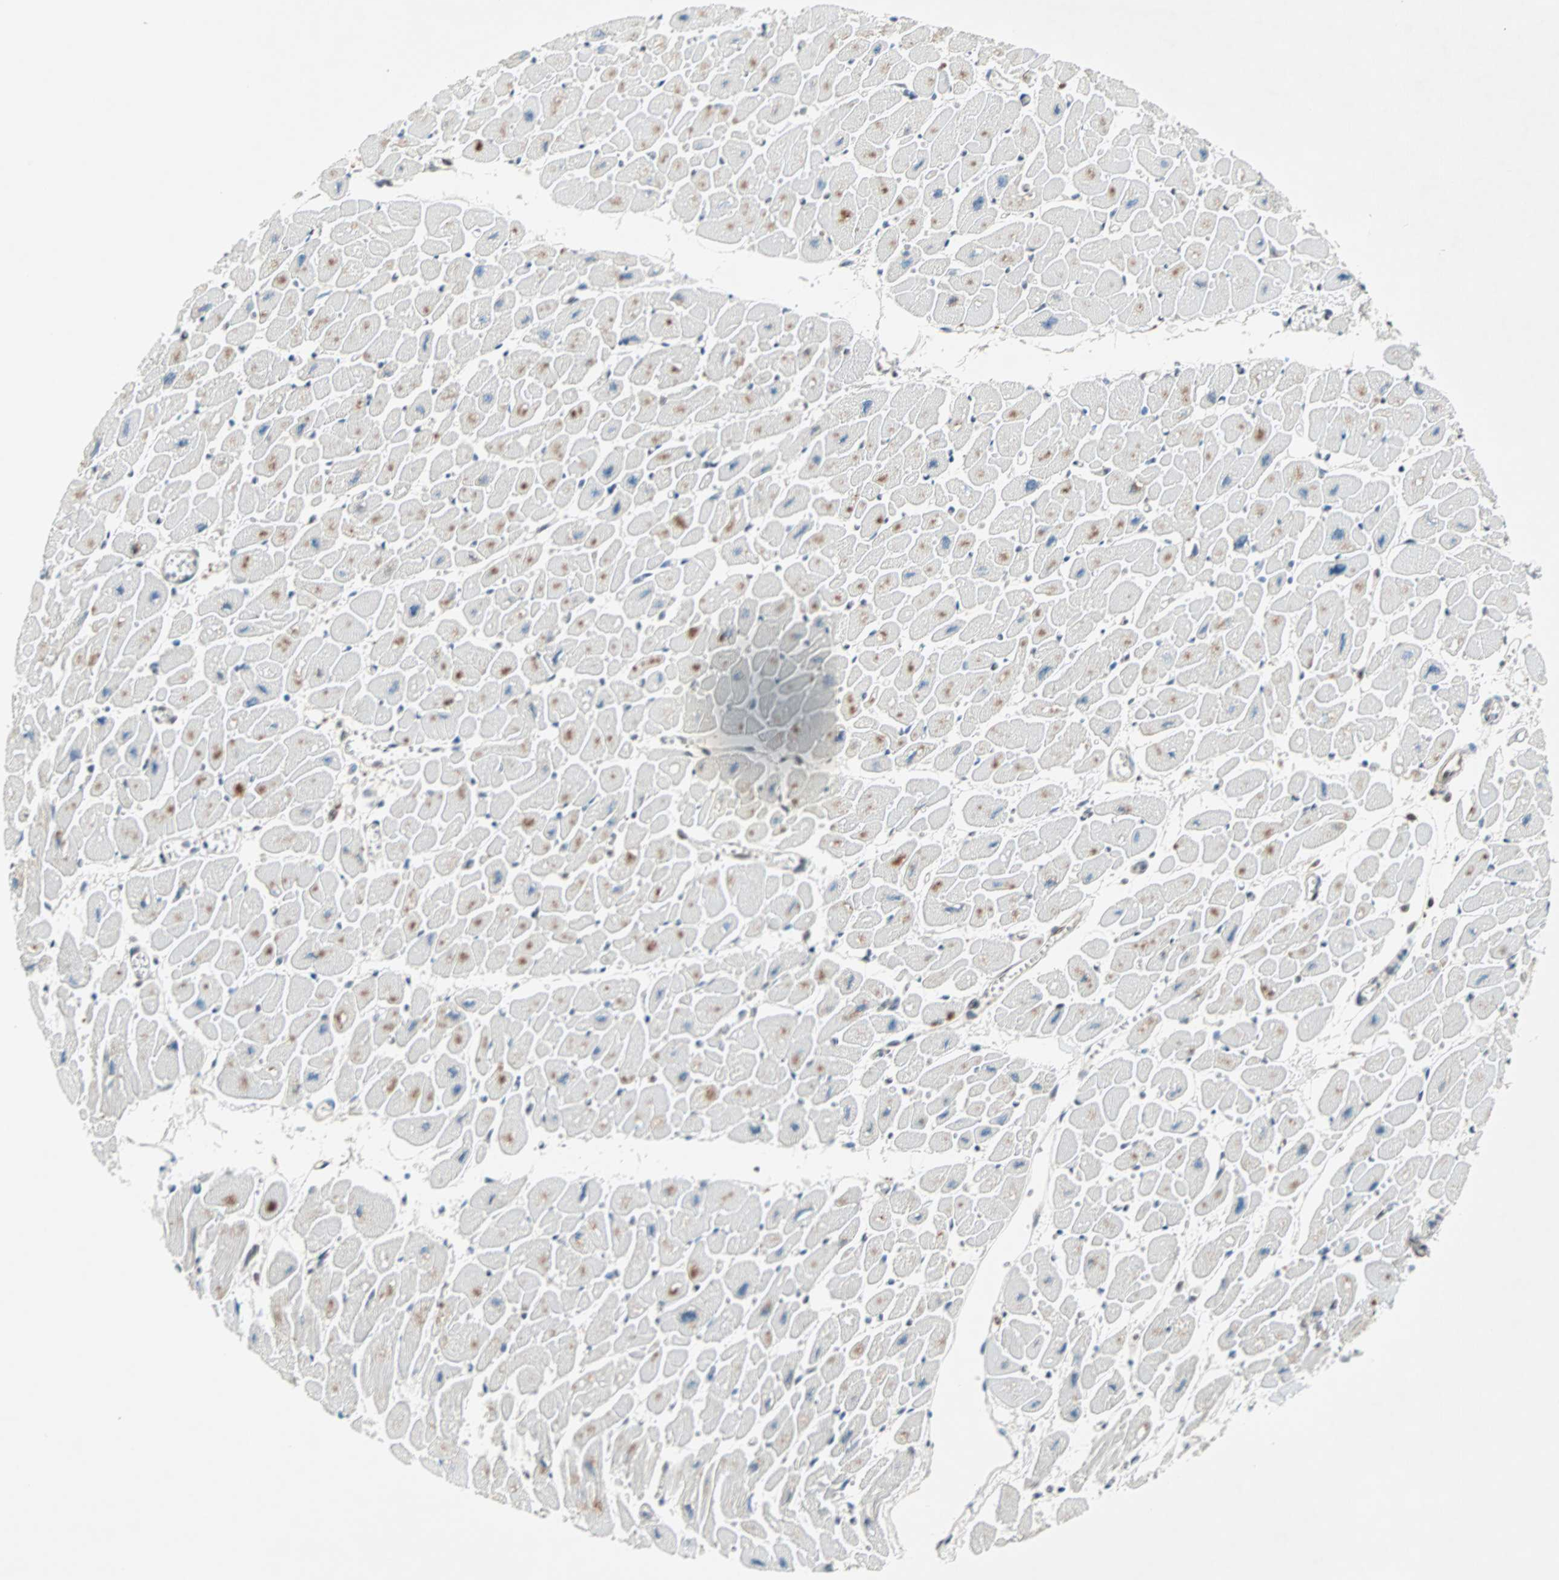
{"staining": {"intensity": "moderate", "quantity": "25%-75%", "location": "cytoplasmic/membranous"}, "tissue": "heart muscle", "cell_type": "Cardiomyocytes", "image_type": "normal", "snomed": [{"axis": "morphology", "description": "Normal tissue, NOS"}, {"axis": "topography", "description": "Heart"}], "caption": "Cardiomyocytes demonstrate moderate cytoplasmic/membranous positivity in about 25%-75% of cells in benign heart muscle.", "gene": "WWTR1", "patient": {"sex": "female", "age": 54}}